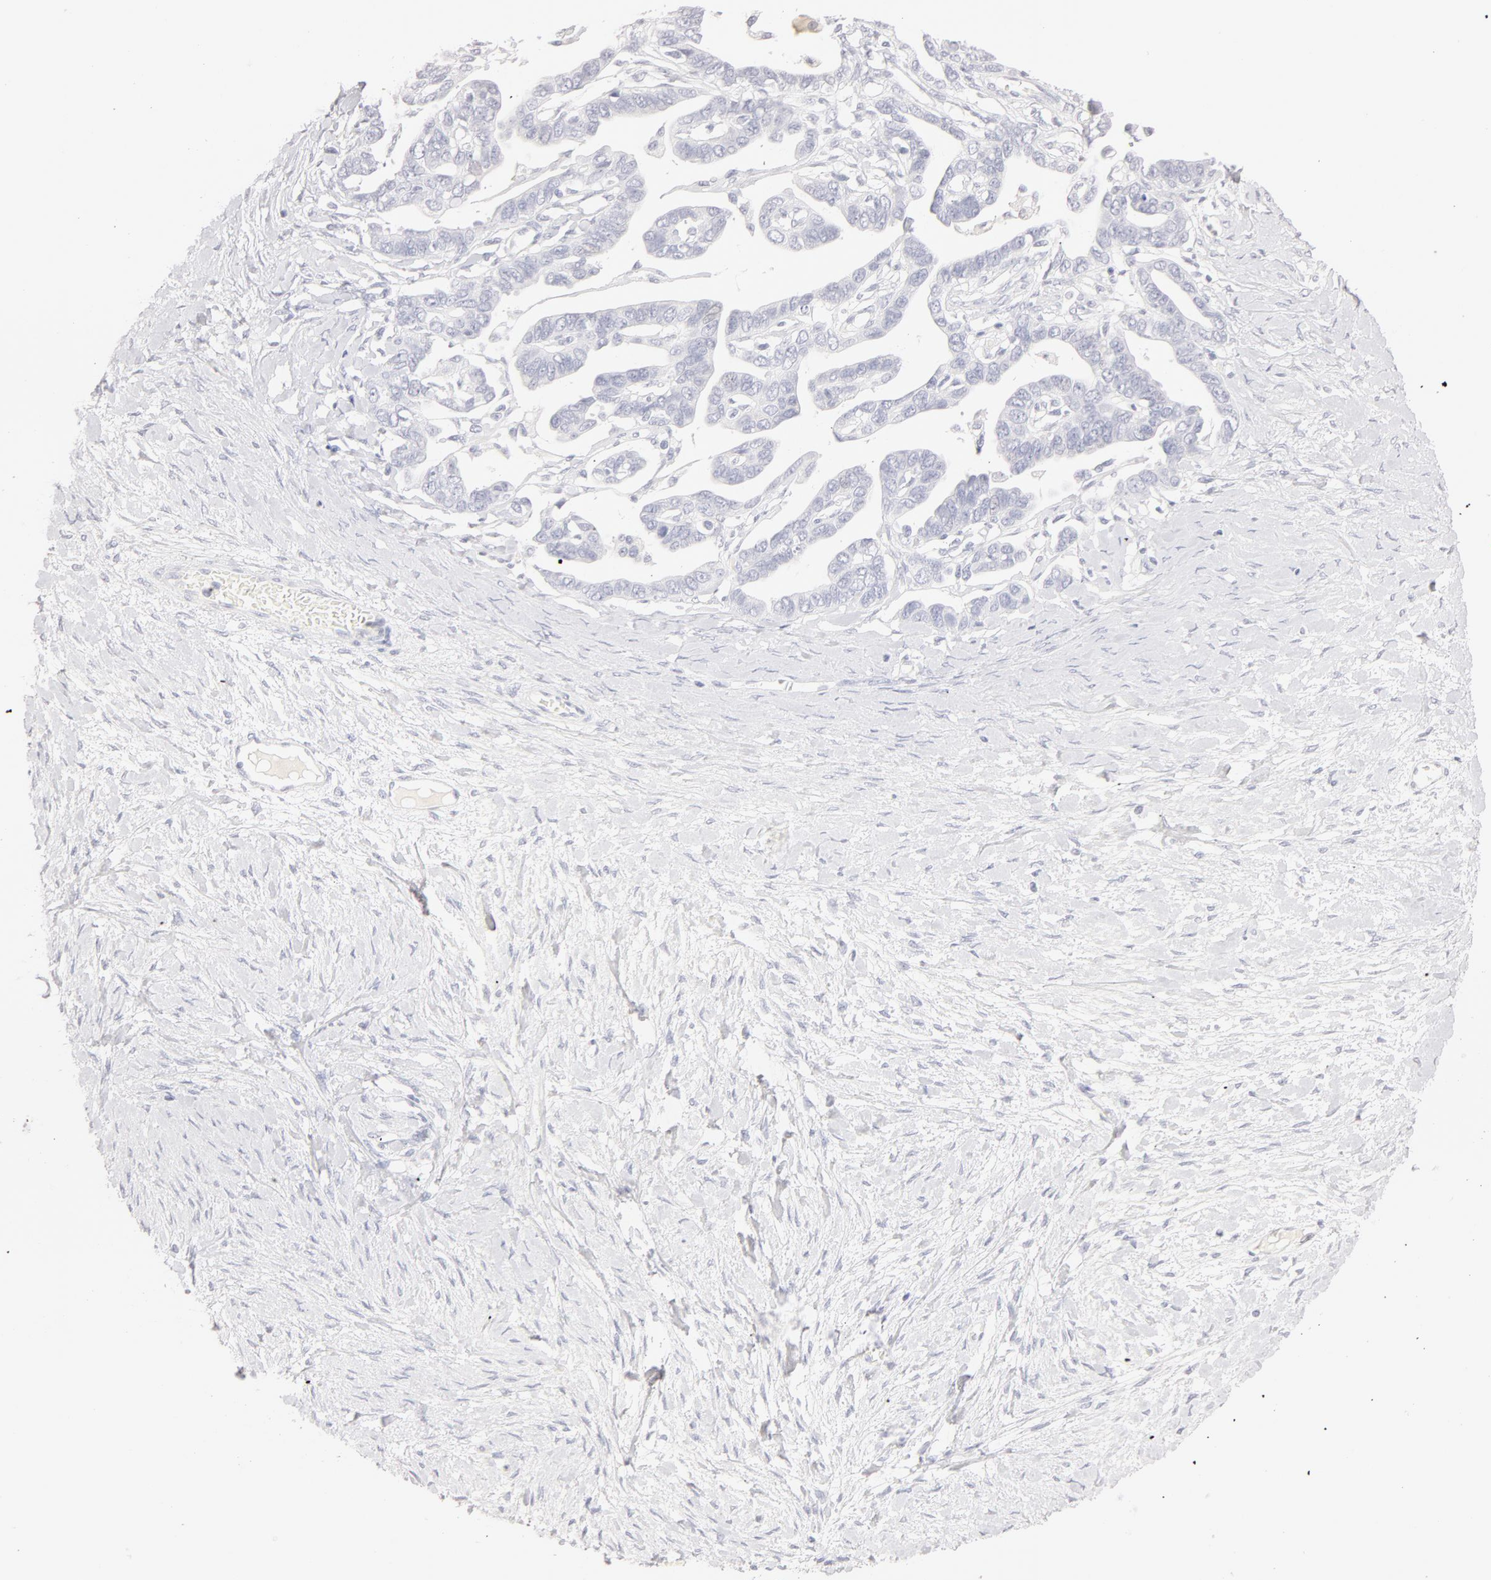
{"staining": {"intensity": "negative", "quantity": "none", "location": "none"}, "tissue": "ovarian cancer", "cell_type": "Tumor cells", "image_type": "cancer", "snomed": [{"axis": "morphology", "description": "Cystadenocarcinoma, serous, NOS"}, {"axis": "topography", "description": "Ovary"}], "caption": "Tumor cells show no significant protein positivity in ovarian serous cystadenocarcinoma. The staining was performed using DAB (3,3'-diaminobenzidine) to visualize the protein expression in brown, while the nuclei were stained in blue with hematoxylin (Magnification: 20x).", "gene": "LGALS7B", "patient": {"sex": "female", "age": 69}}